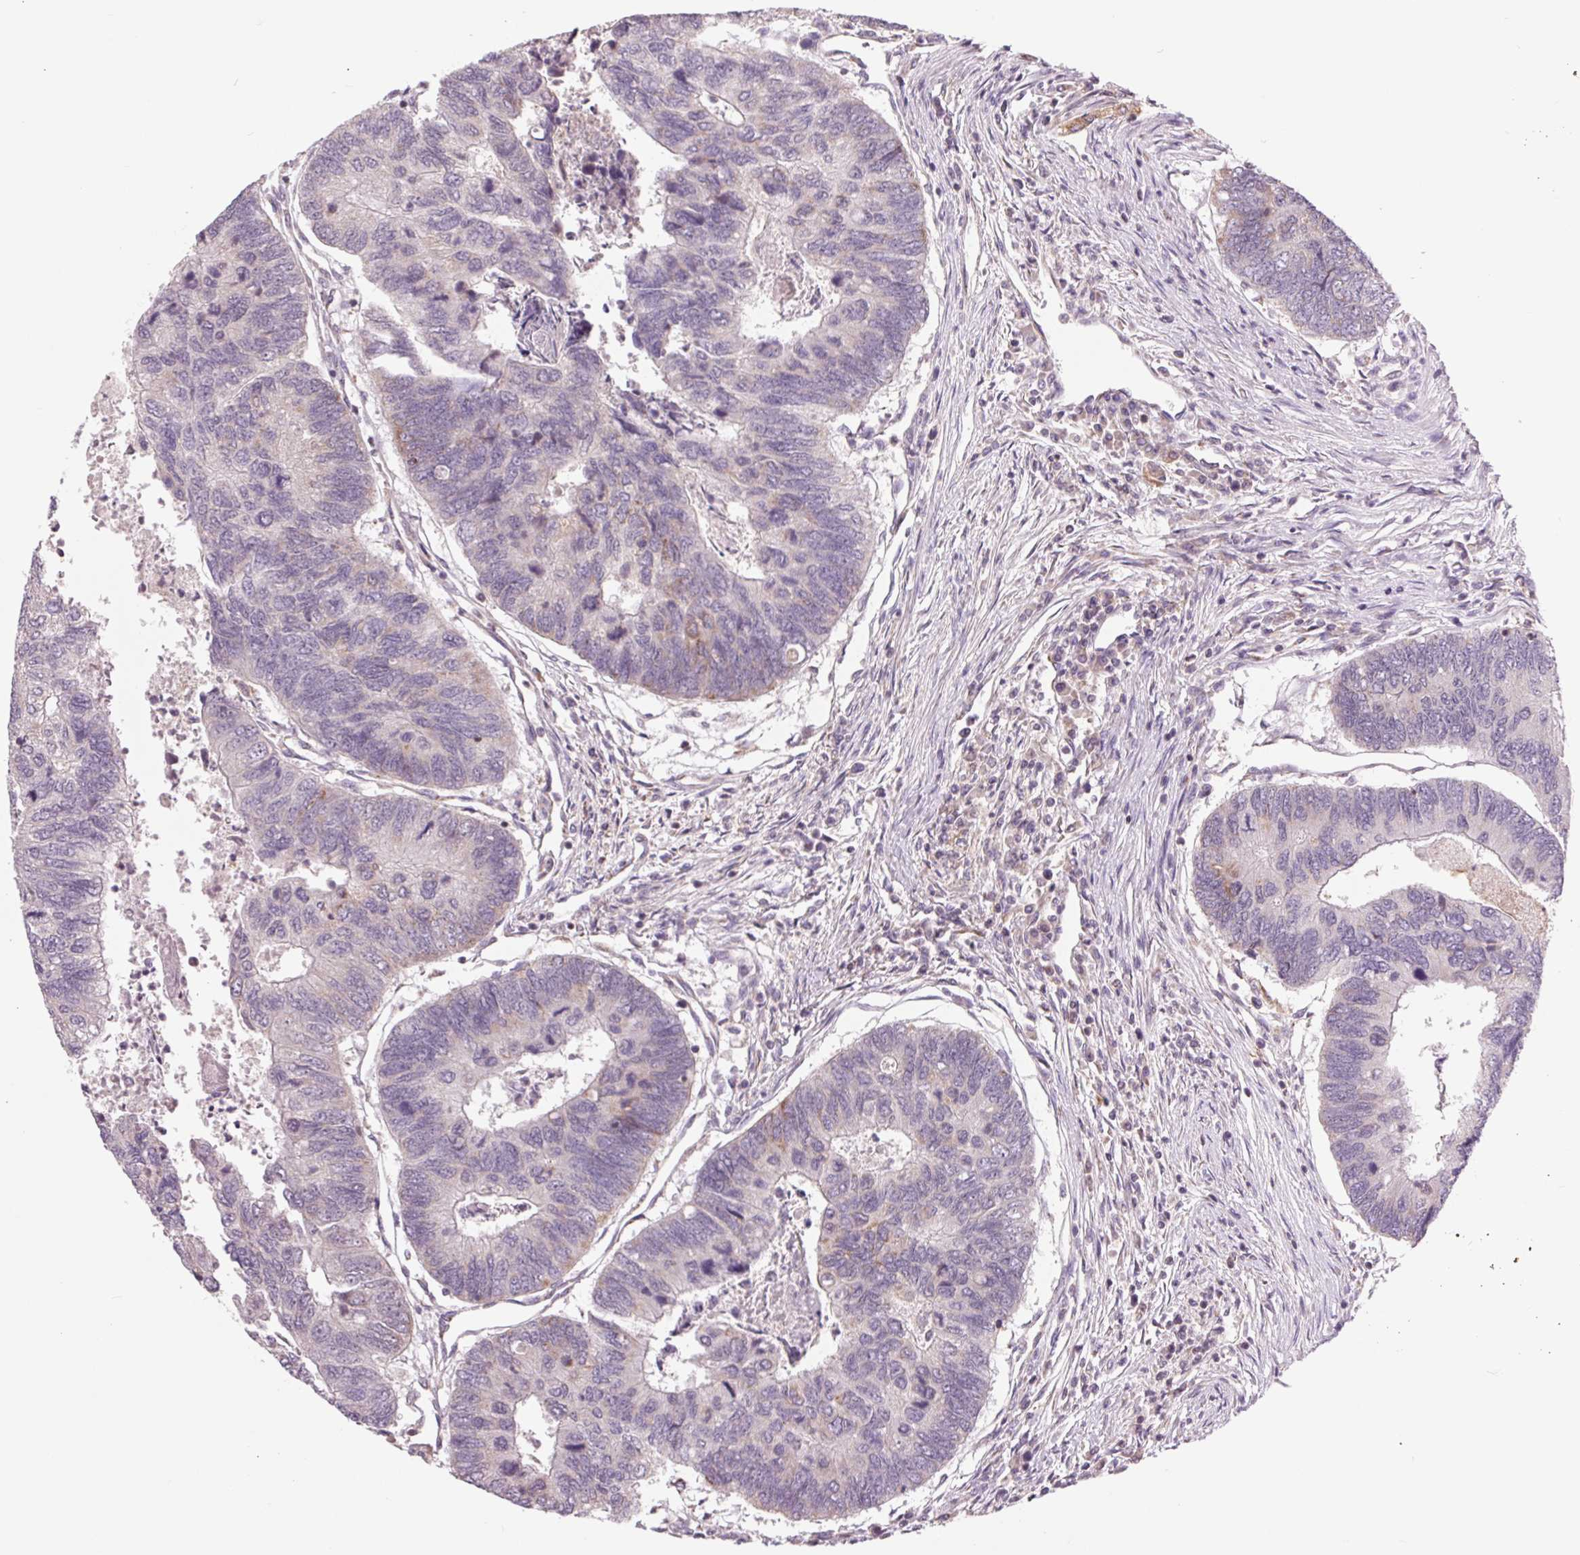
{"staining": {"intensity": "weak", "quantity": "<25%", "location": "cytoplasmic/membranous"}, "tissue": "colorectal cancer", "cell_type": "Tumor cells", "image_type": "cancer", "snomed": [{"axis": "morphology", "description": "Adenocarcinoma, NOS"}, {"axis": "topography", "description": "Colon"}], "caption": "High power microscopy photomicrograph of an IHC photomicrograph of colorectal cancer (adenocarcinoma), revealing no significant staining in tumor cells.", "gene": "COX6A1", "patient": {"sex": "female", "age": 67}}